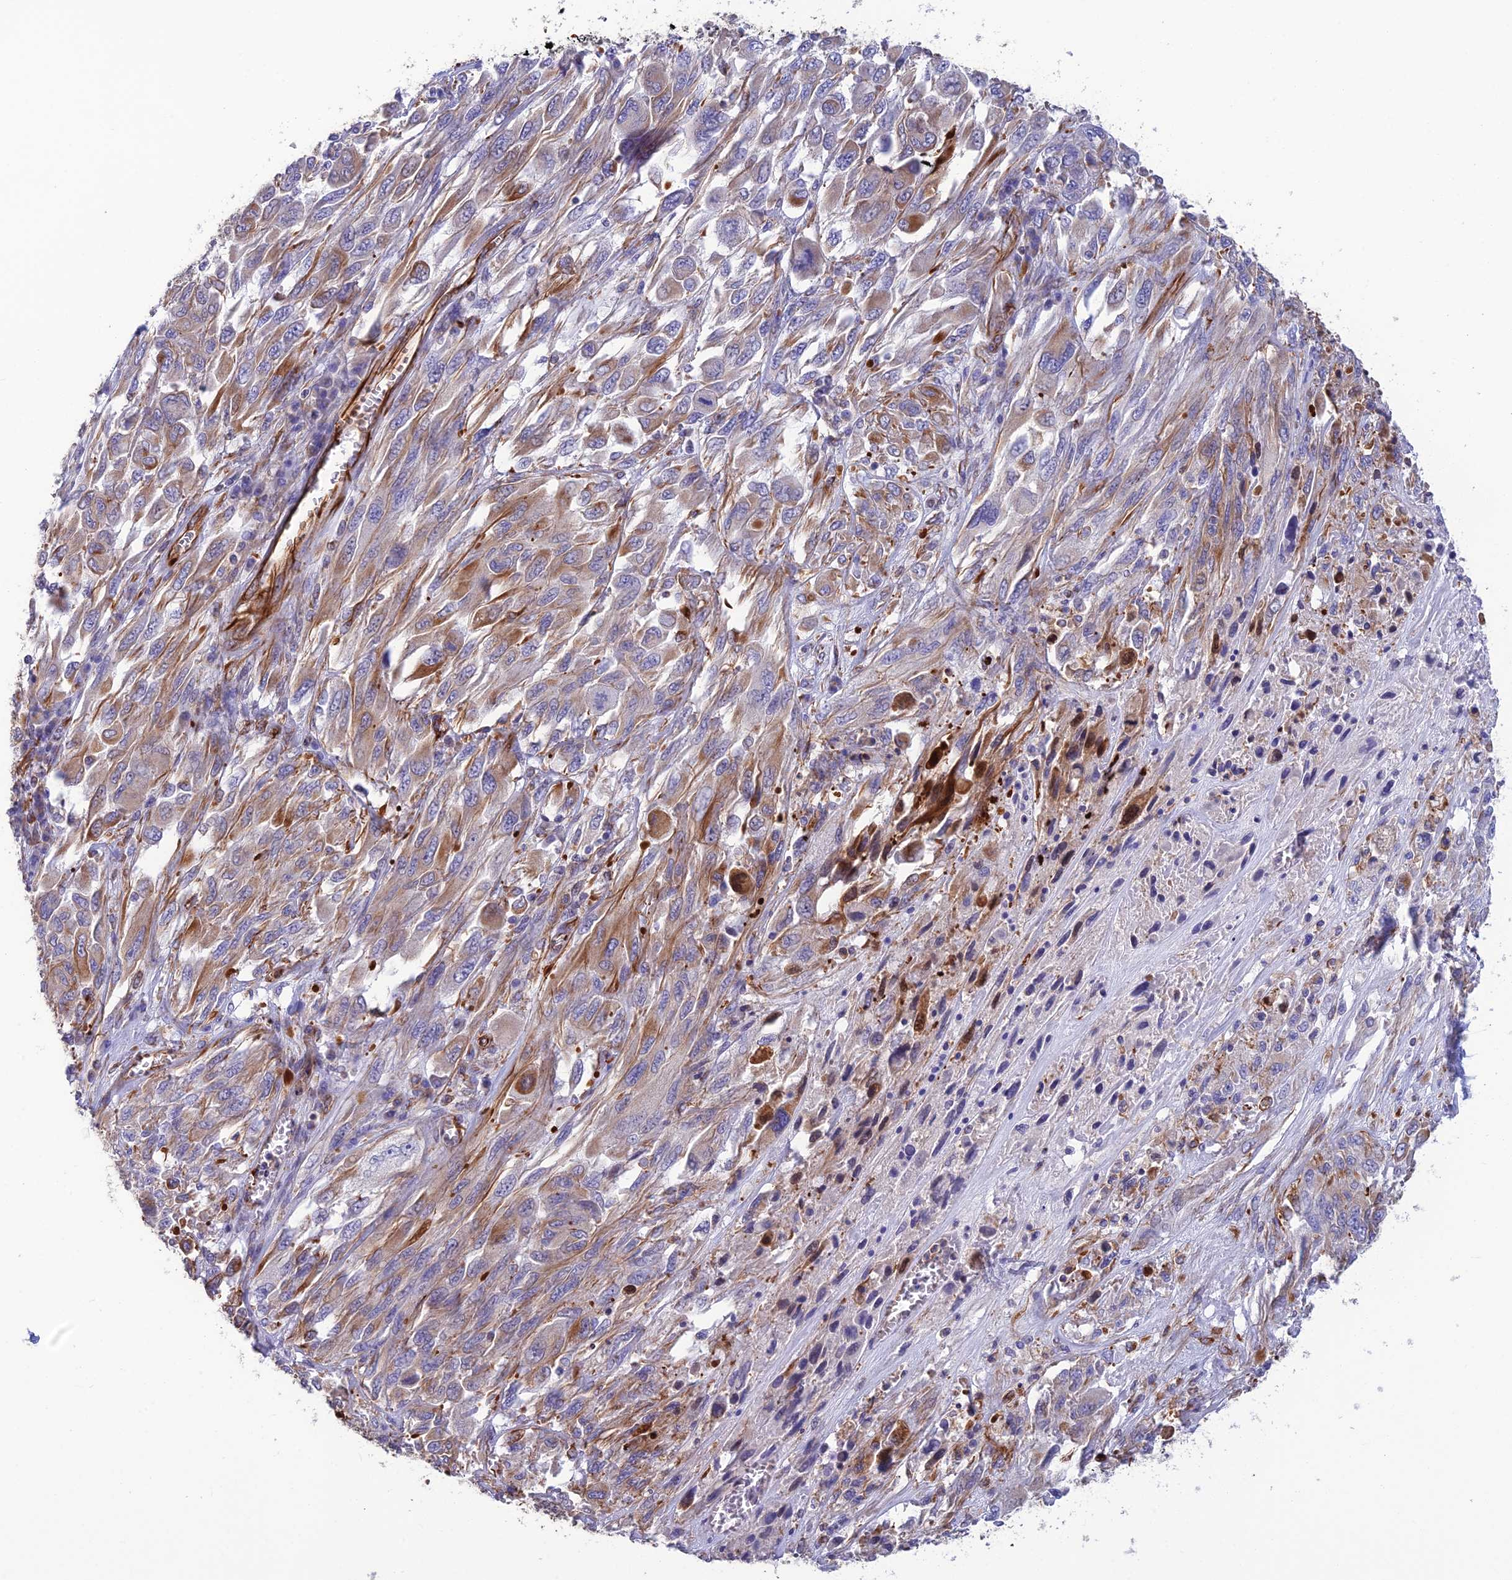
{"staining": {"intensity": "moderate", "quantity": "25%-75%", "location": "cytoplasmic/membranous"}, "tissue": "melanoma", "cell_type": "Tumor cells", "image_type": "cancer", "snomed": [{"axis": "morphology", "description": "Malignant melanoma, NOS"}, {"axis": "topography", "description": "Skin"}], "caption": "A medium amount of moderate cytoplasmic/membranous staining is identified in about 25%-75% of tumor cells in melanoma tissue.", "gene": "FBXL20", "patient": {"sex": "female", "age": 91}}